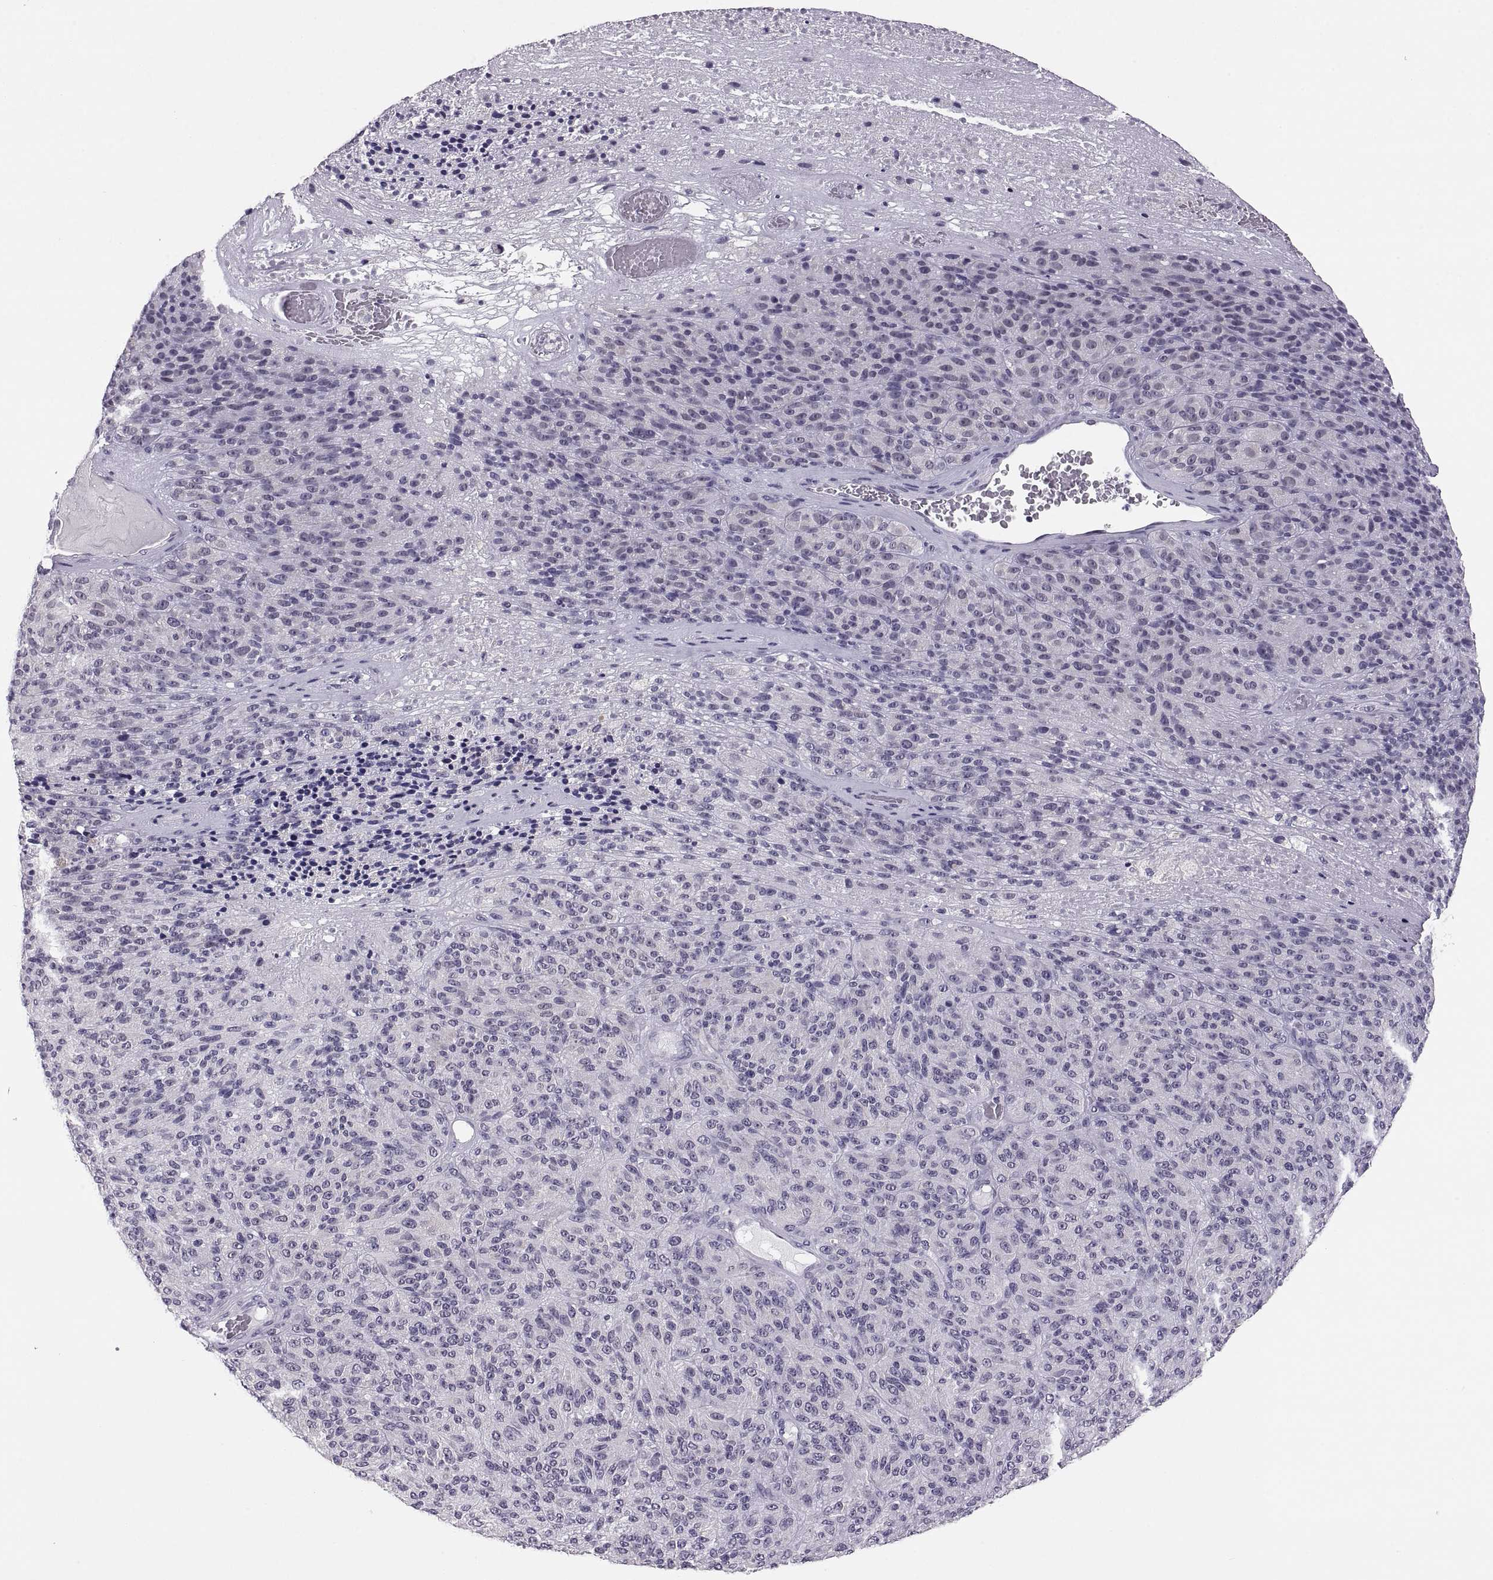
{"staining": {"intensity": "negative", "quantity": "none", "location": "none"}, "tissue": "melanoma", "cell_type": "Tumor cells", "image_type": "cancer", "snomed": [{"axis": "morphology", "description": "Malignant melanoma, Metastatic site"}, {"axis": "topography", "description": "Brain"}], "caption": "A high-resolution photomicrograph shows IHC staining of malignant melanoma (metastatic site), which demonstrates no significant positivity in tumor cells.", "gene": "ADH6", "patient": {"sex": "female", "age": 56}}